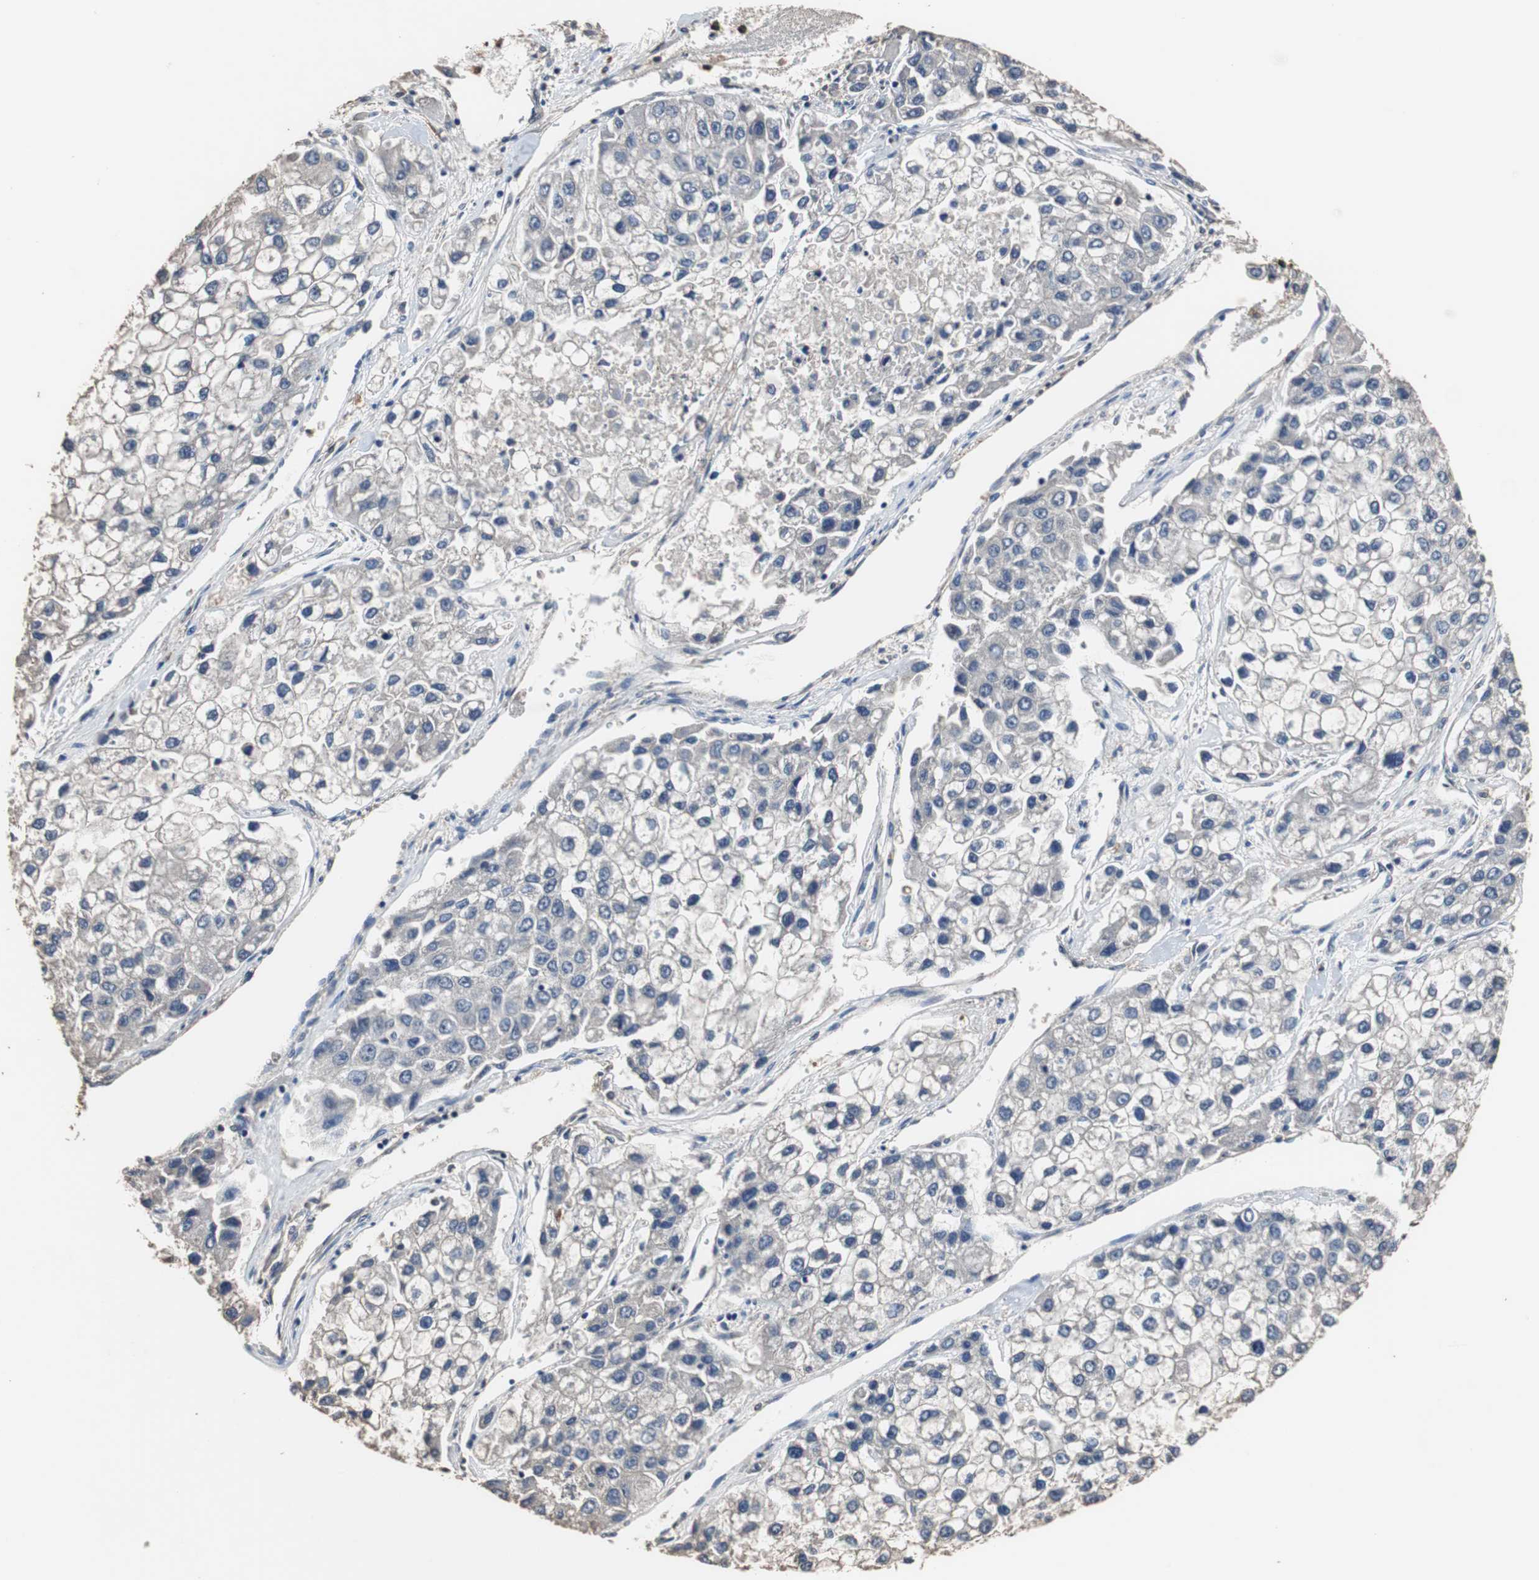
{"staining": {"intensity": "negative", "quantity": "none", "location": "none"}, "tissue": "liver cancer", "cell_type": "Tumor cells", "image_type": "cancer", "snomed": [{"axis": "morphology", "description": "Carcinoma, Hepatocellular, NOS"}, {"axis": "topography", "description": "Liver"}], "caption": "This is an immunohistochemistry micrograph of human liver cancer. There is no staining in tumor cells.", "gene": "SCIMP", "patient": {"sex": "female", "age": 66}}